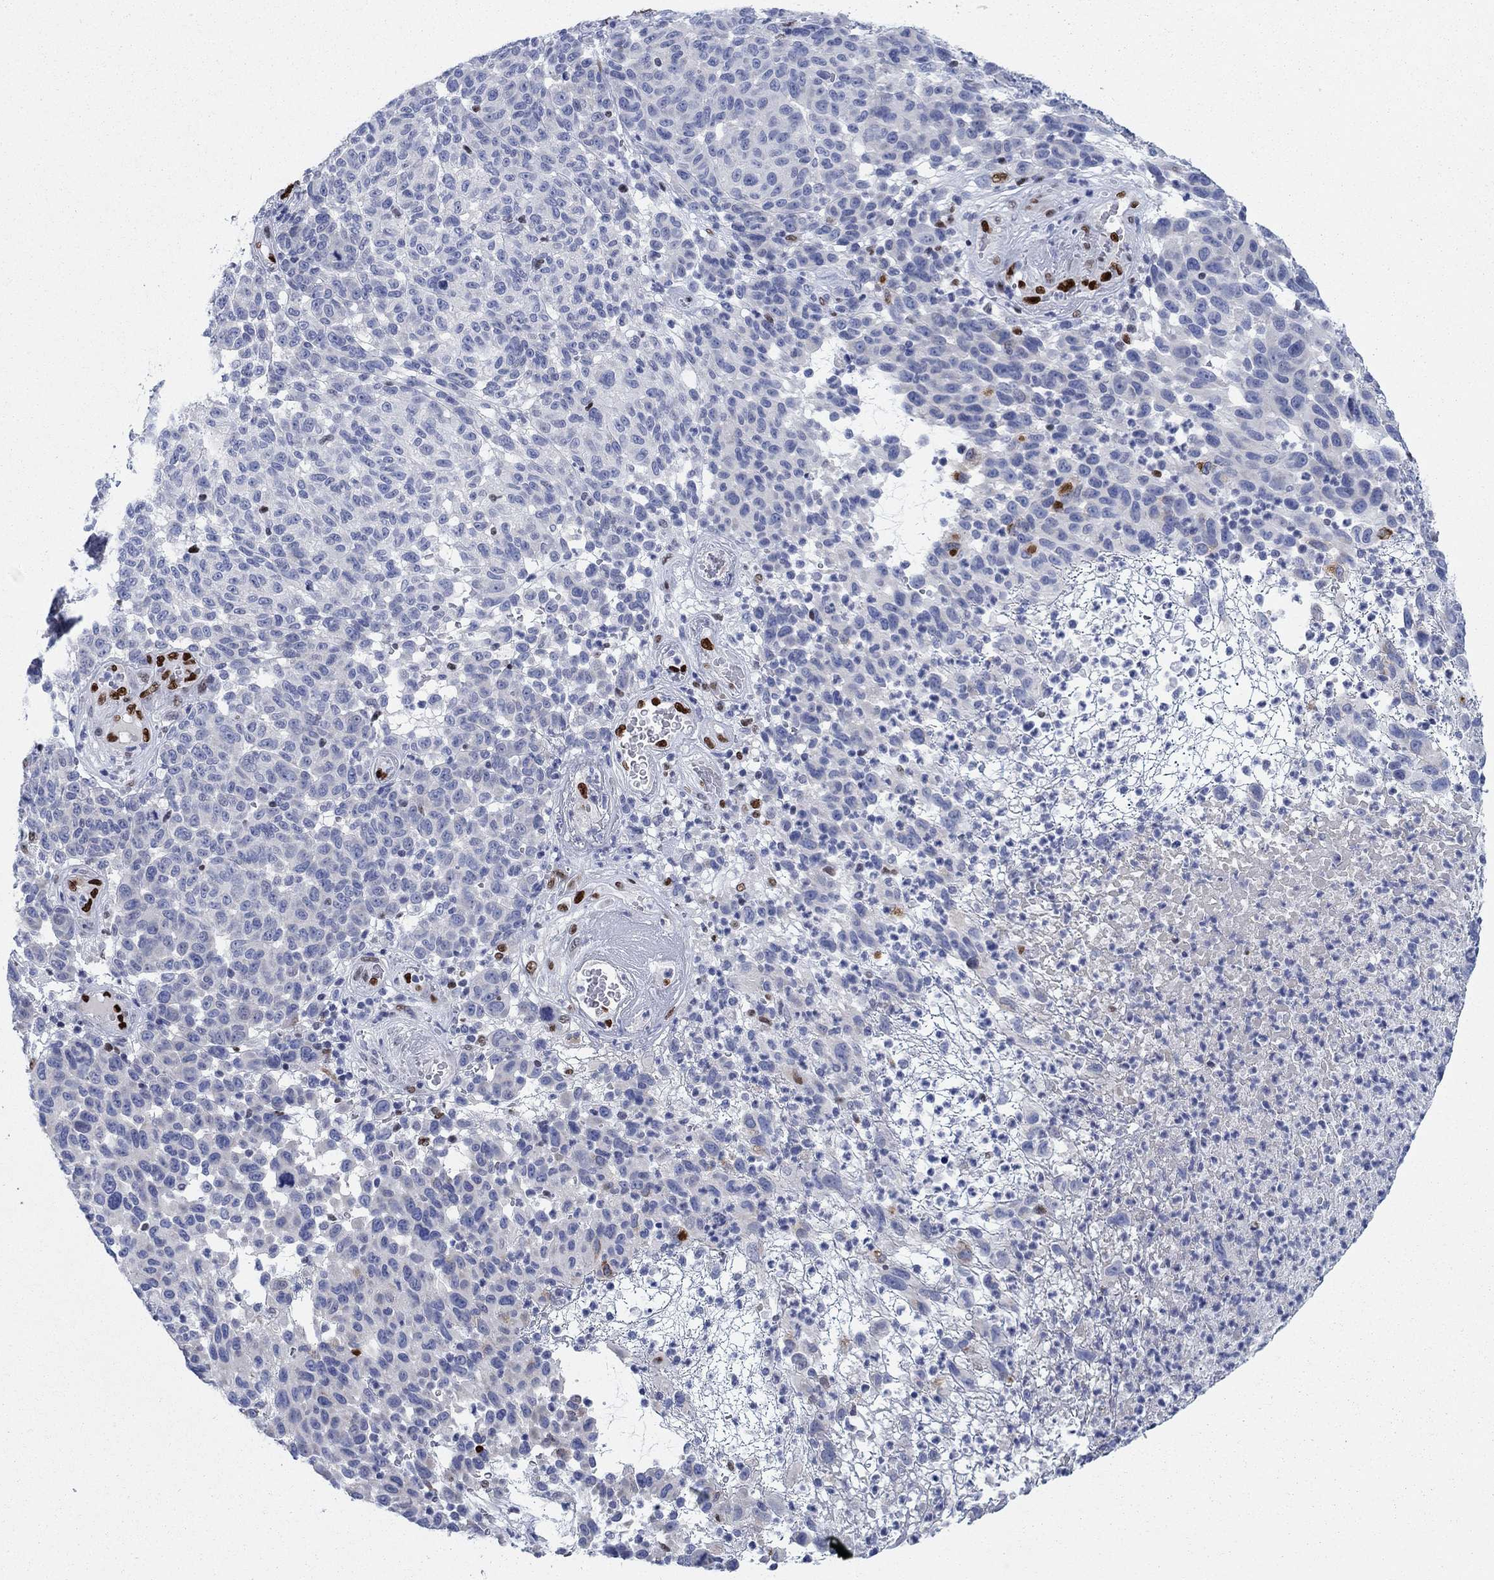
{"staining": {"intensity": "negative", "quantity": "none", "location": "none"}, "tissue": "melanoma", "cell_type": "Tumor cells", "image_type": "cancer", "snomed": [{"axis": "morphology", "description": "Malignant melanoma, NOS"}, {"axis": "topography", "description": "Skin"}], "caption": "There is no significant expression in tumor cells of melanoma.", "gene": "ZEB1", "patient": {"sex": "male", "age": 59}}